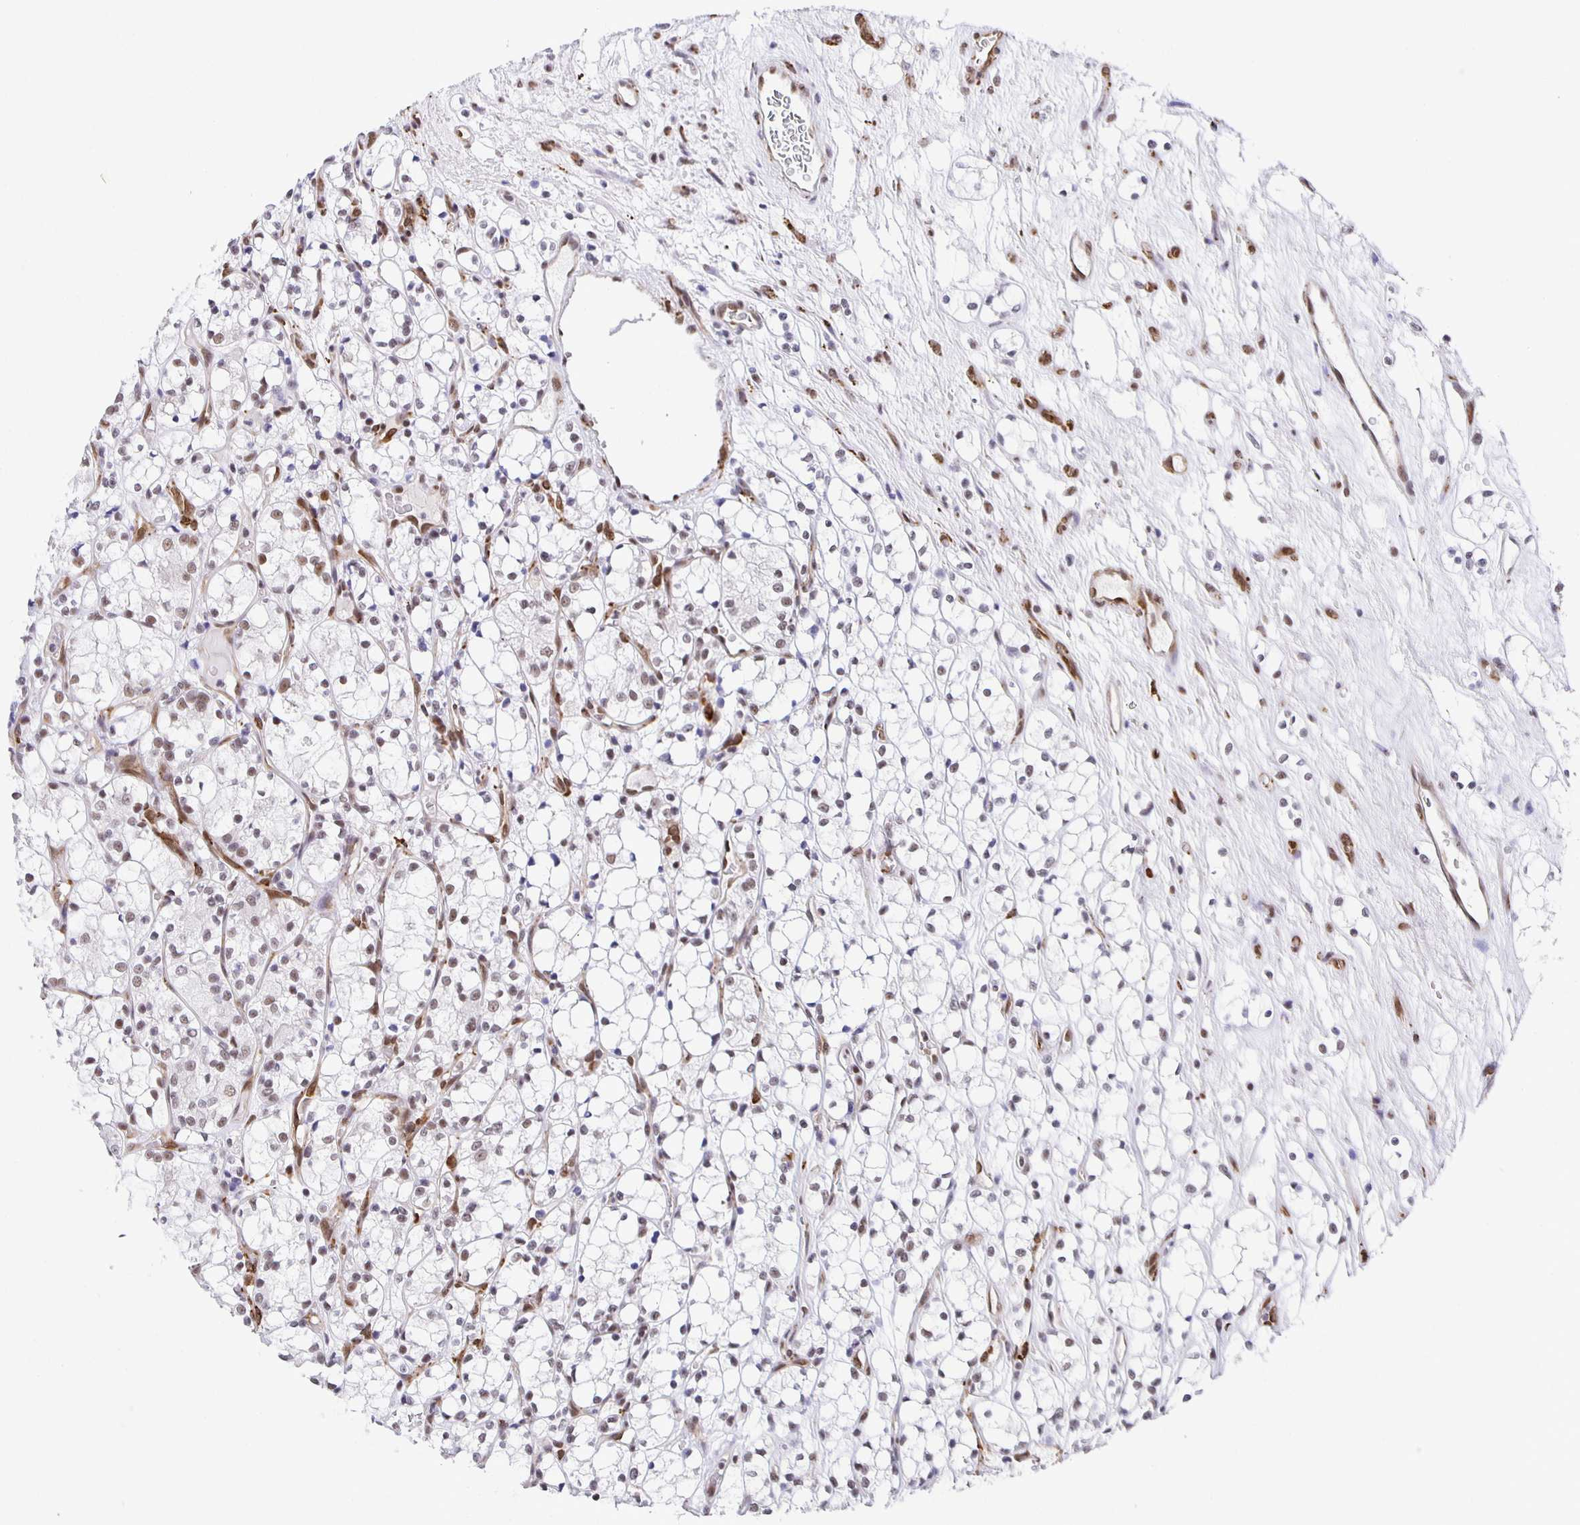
{"staining": {"intensity": "weak", "quantity": "<25%", "location": "nuclear"}, "tissue": "renal cancer", "cell_type": "Tumor cells", "image_type": "cancer", "snomed": [{"axis": "morphology", "description": "Adenocarcinoma, NOS"}, {"axis": "topography", "description": "Kidney"}], "caption": "A micrograph of human adenocarcinoma (renal) is negative for staining in tumor cells.", "gene": "ZRANB2", "patient": {"sex": "female", "age": 69}}